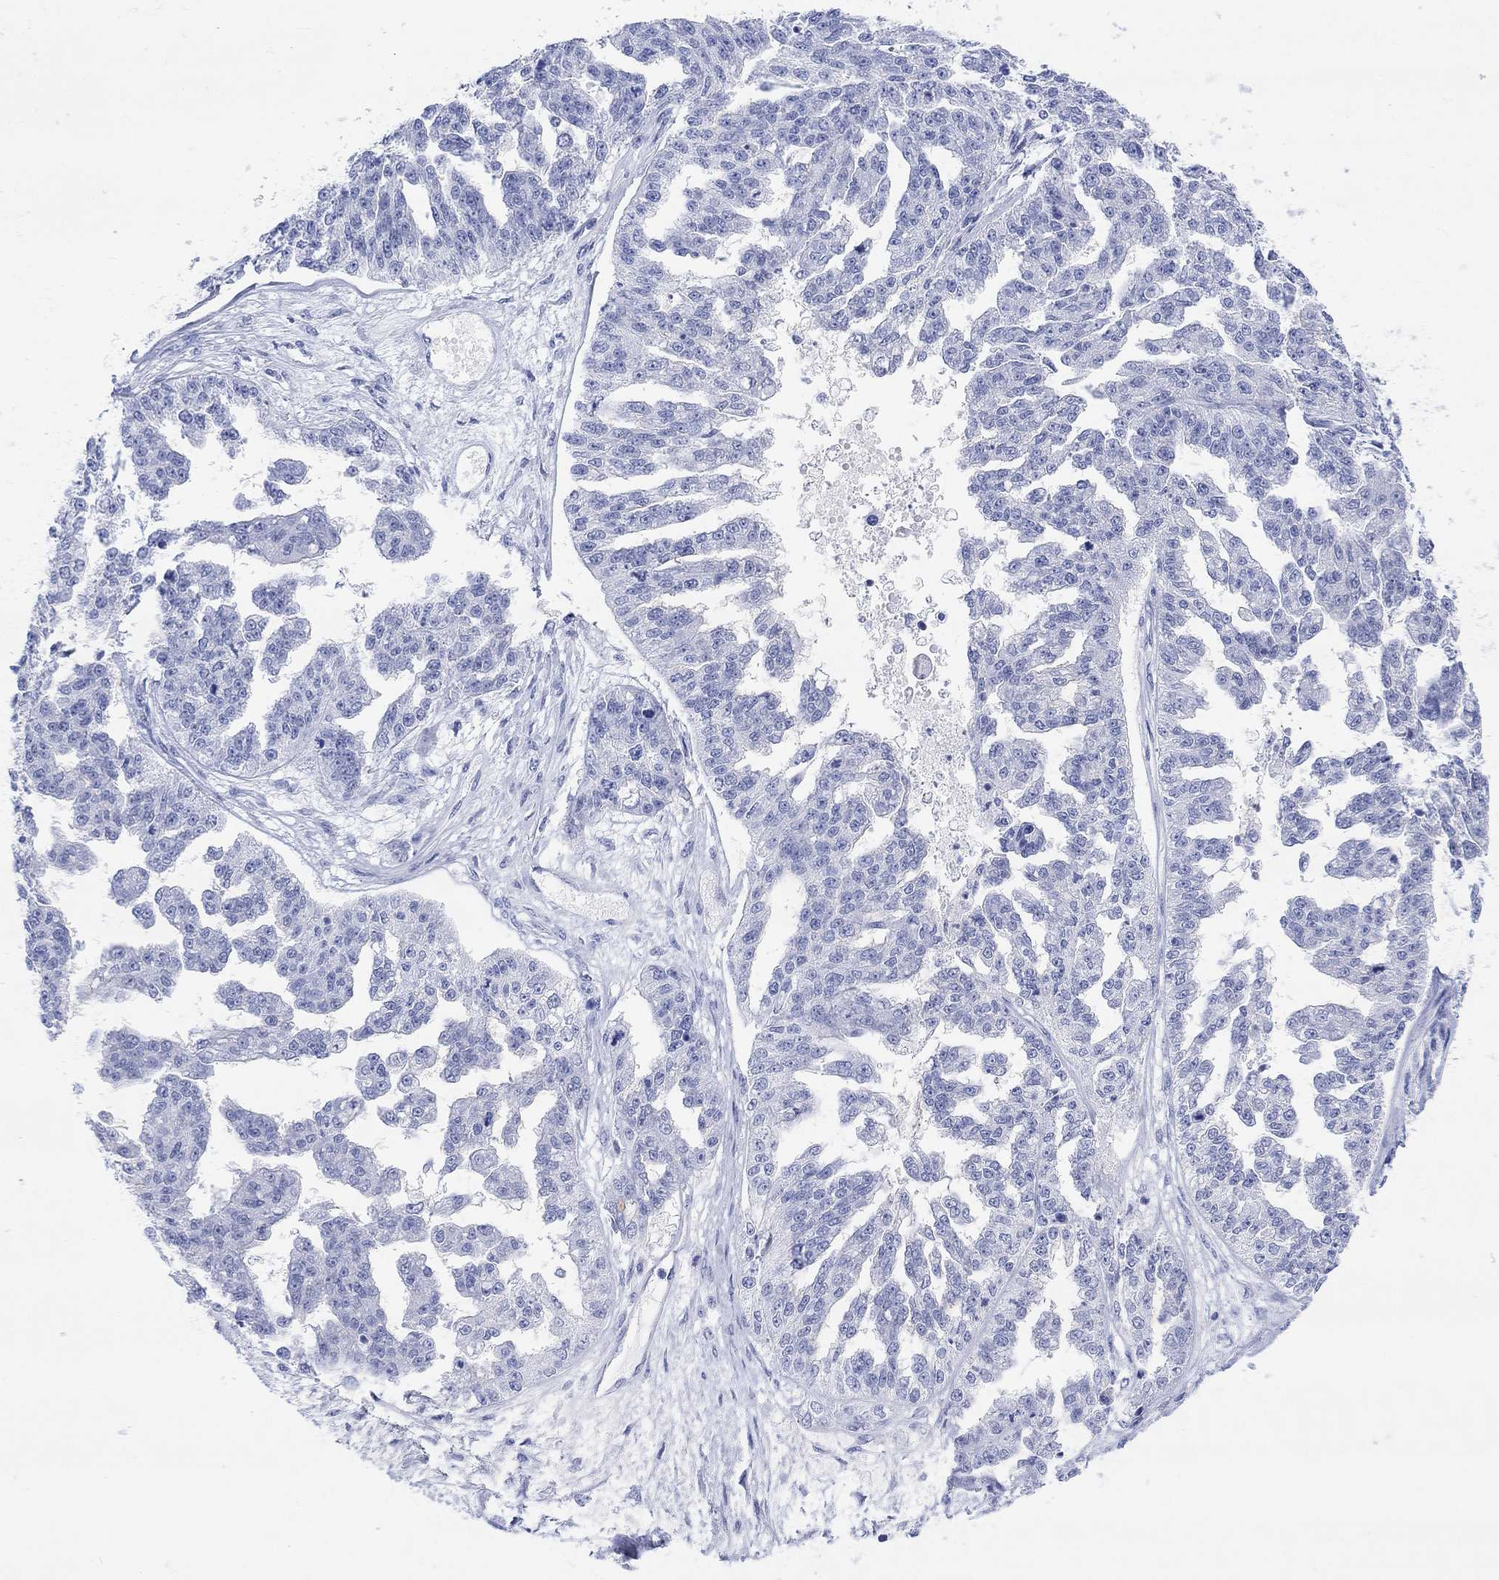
{"staining": {"intensity": "negative", "quantity": "none", "location": "none"}, "tissue": "ovarian cancer", "cell_type": "Tumor cells", "image_type": "cancer", "snomed": [{"axis": "morphology", "description": "Cystadenocarcinoma, serous, NOS"}, {"axis": "topography", "description": "Ovary"}], "caption": "High power microscopy image of an immunohistochemistry micrograph of ovarian cancer, revealing no significant expression in tumor cells.", "gene": "XIRP2", "patient": {"sex": "female", "age": 58}}